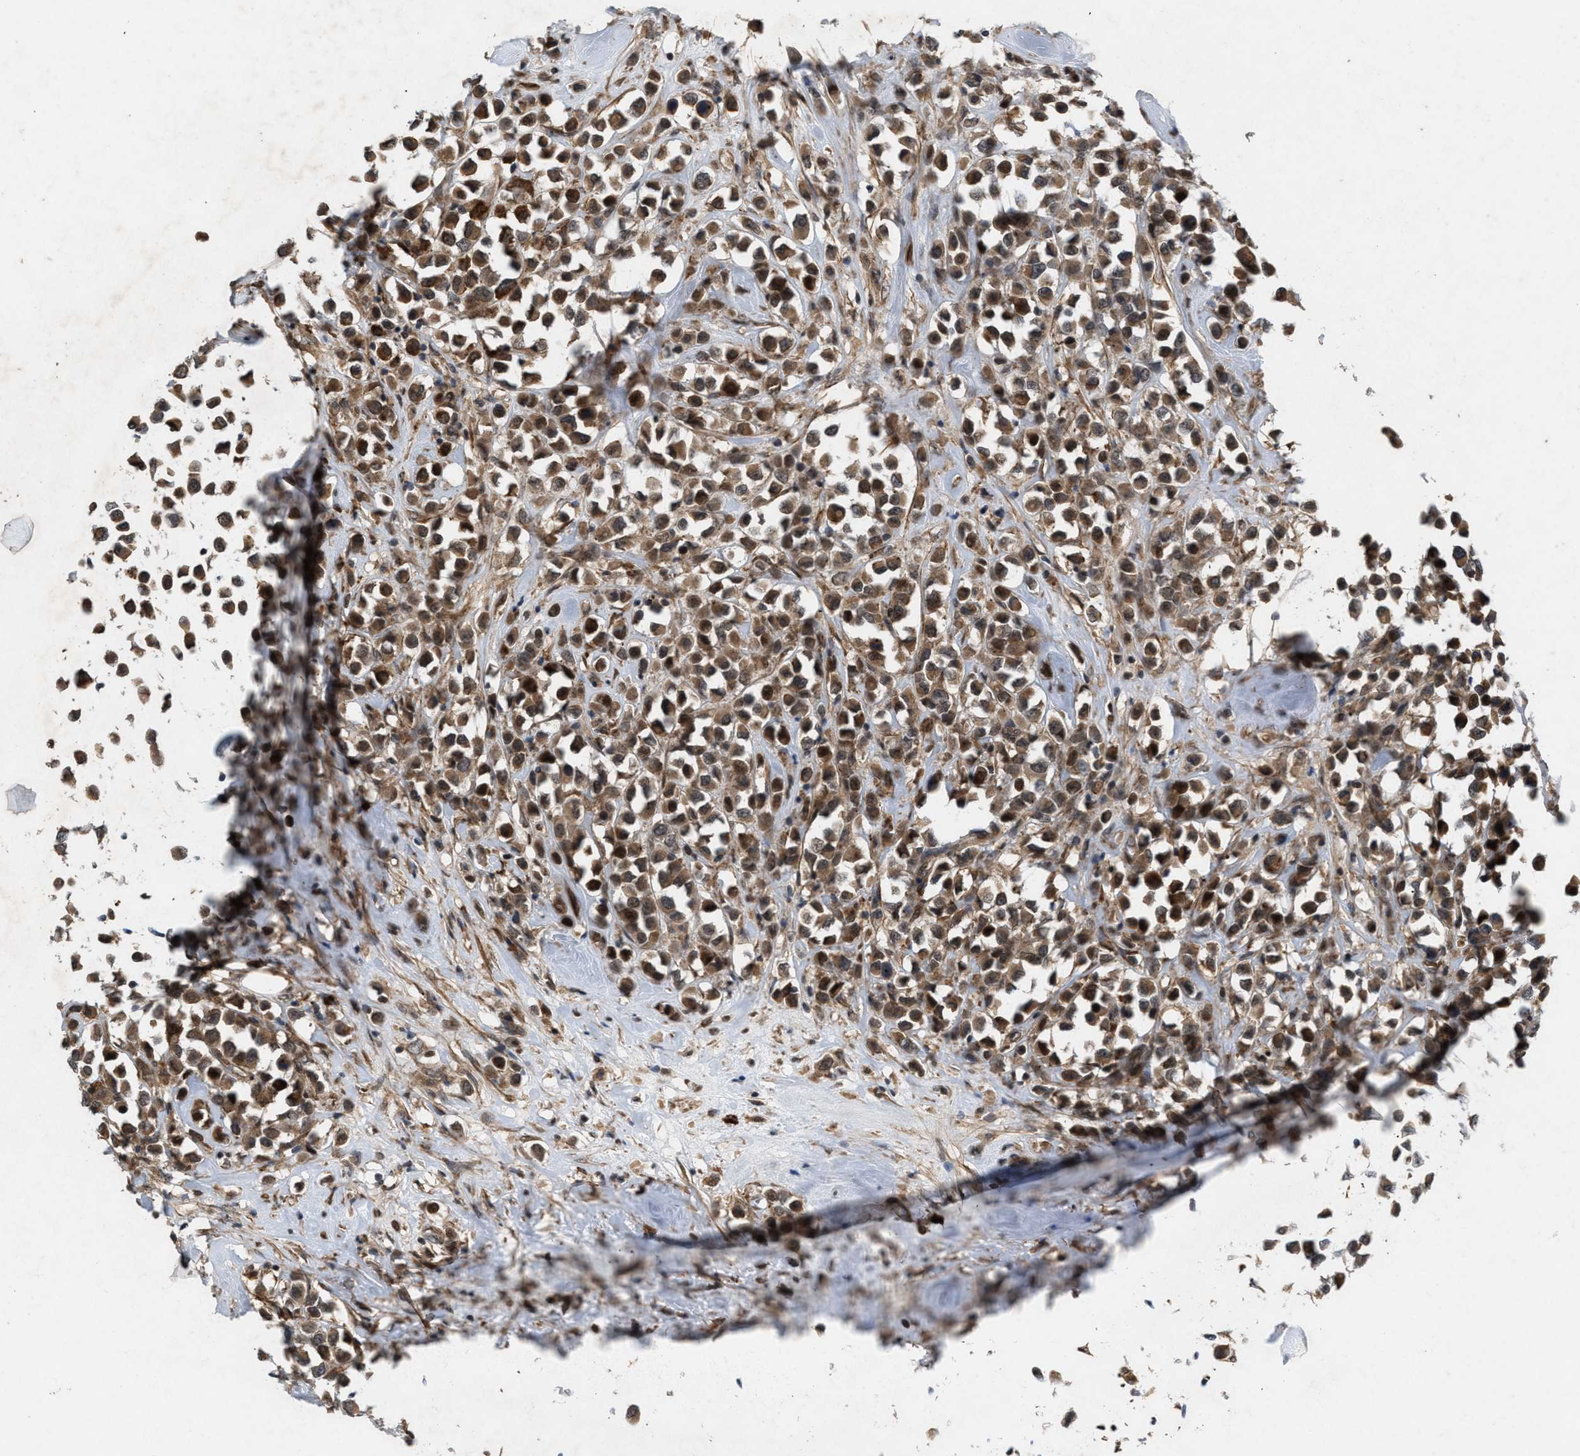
{"staining": {"intensity": "strong", "quantity": ">75%", "location": "cytoplasmic/membranous,nuclear"}, "tissue": "breast cancer", "cell_type": "Tumor cells", "image_type": "cancer", "snomed": [{"axis": "morphology", "description": "Duct carcinoma"}, {"axis": "topography", "description": "Breast"}], "caption": "A high amount of strong cytoplasmic/membranous and nuclear expression is appreciated in approximately >75% of tumor cells in infiltrating ductal carcinoma (breast) tissue. Using DAB (brown) and hematoxylin (blue) stains, captured at high magnification using brightfield microscopy.", "gene": "MFSD6", "patient": {"sex": "female", "age": 61}}